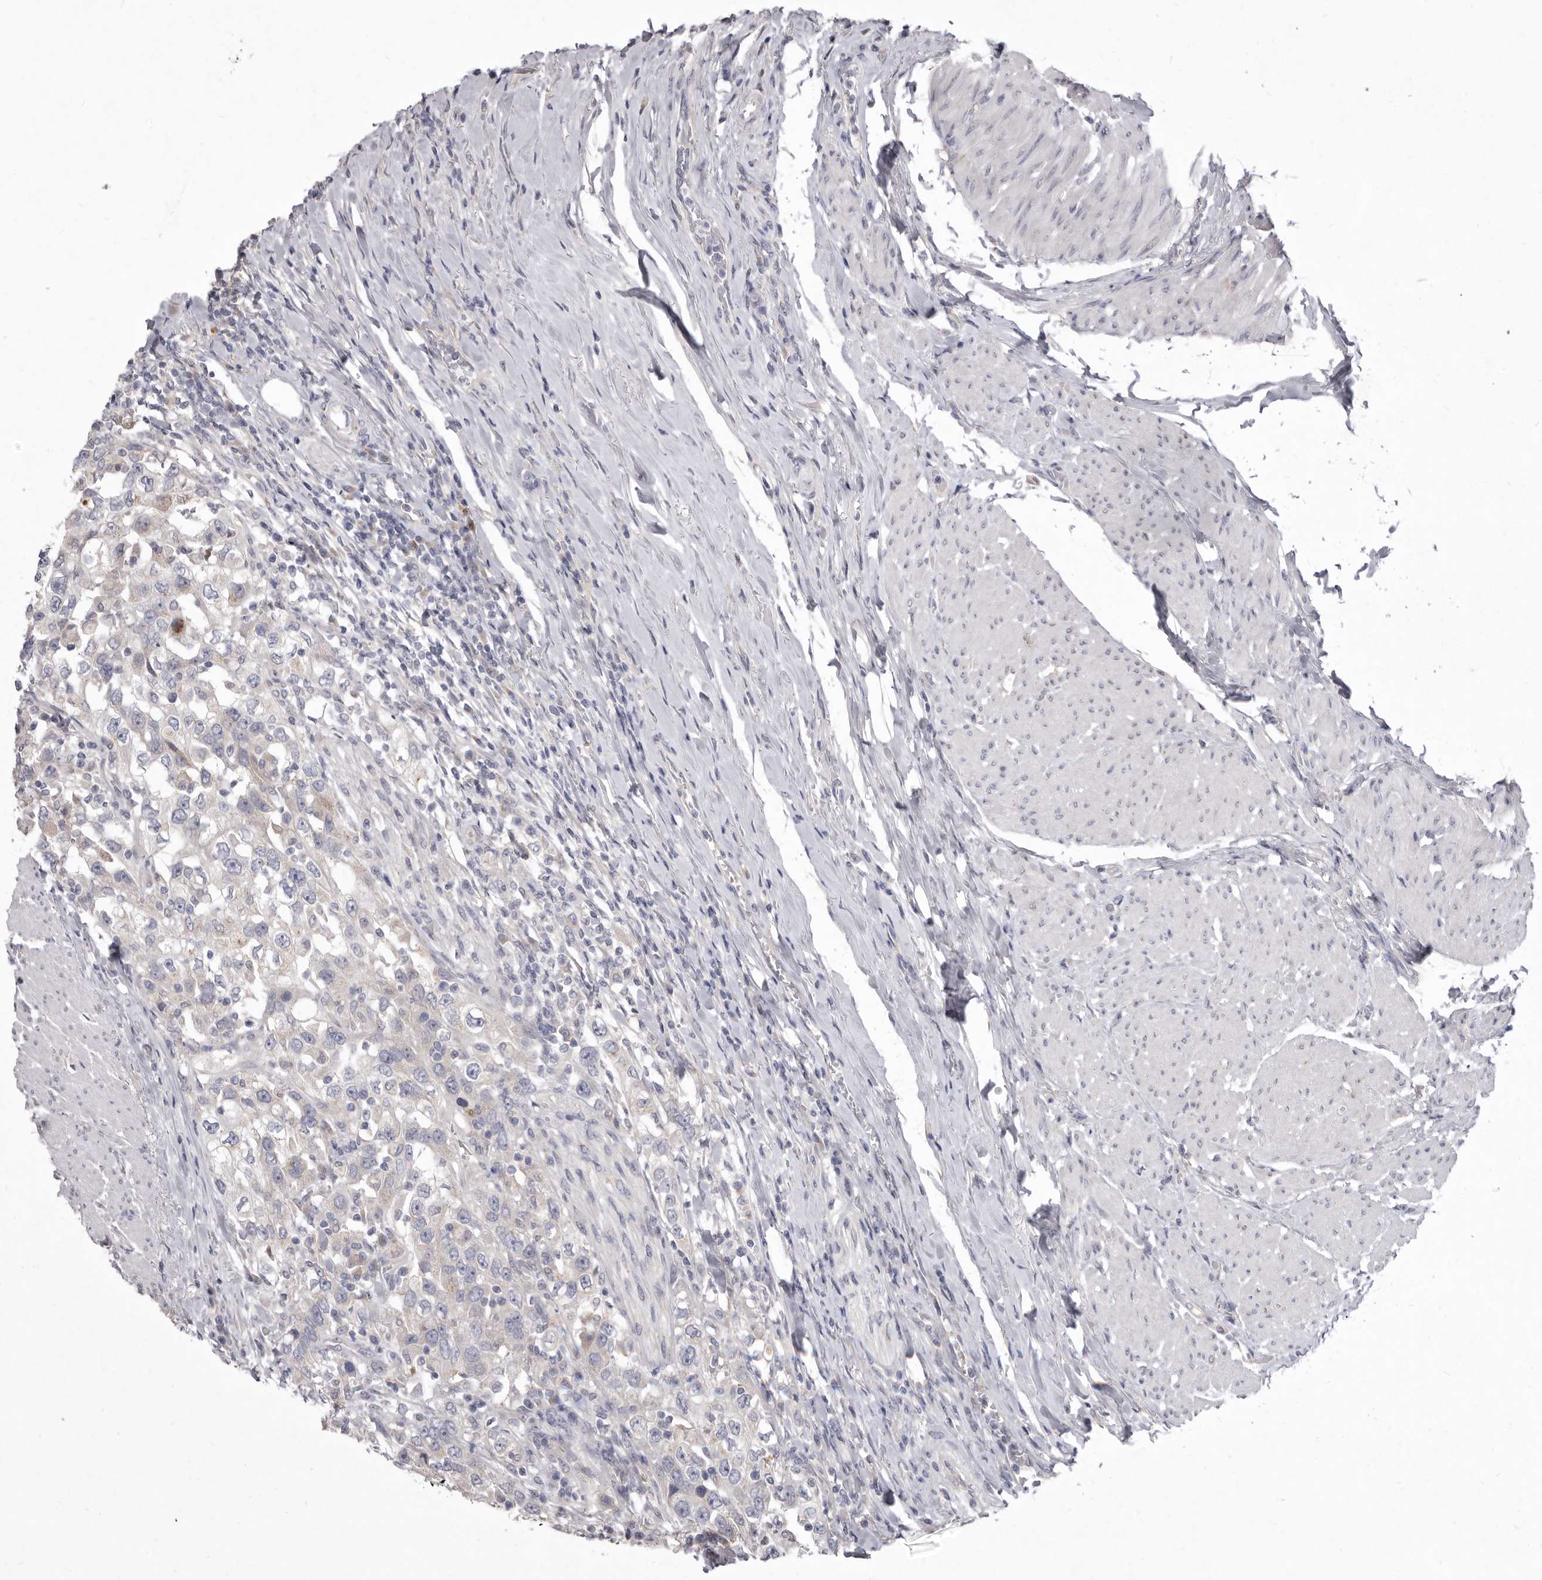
{"staining": {"intensity": "negative", "quantity": "none", "location": "none"}, "tissue": "urothelial cancer", "cell_type": "Tumor cells", "image_type": "cancer", "snomed": [{"axis": "morphology", "description": "Urothelial carcinoma, High grade"}, {"axis": "topography", "description": "Urinary bladder"}], "caption": "Urothelial cancer stained for a protein using IHC demonstrates no staining tumor cells.", "gene": "P2RX6", "patient": {"sex": "female", "age": 80}}